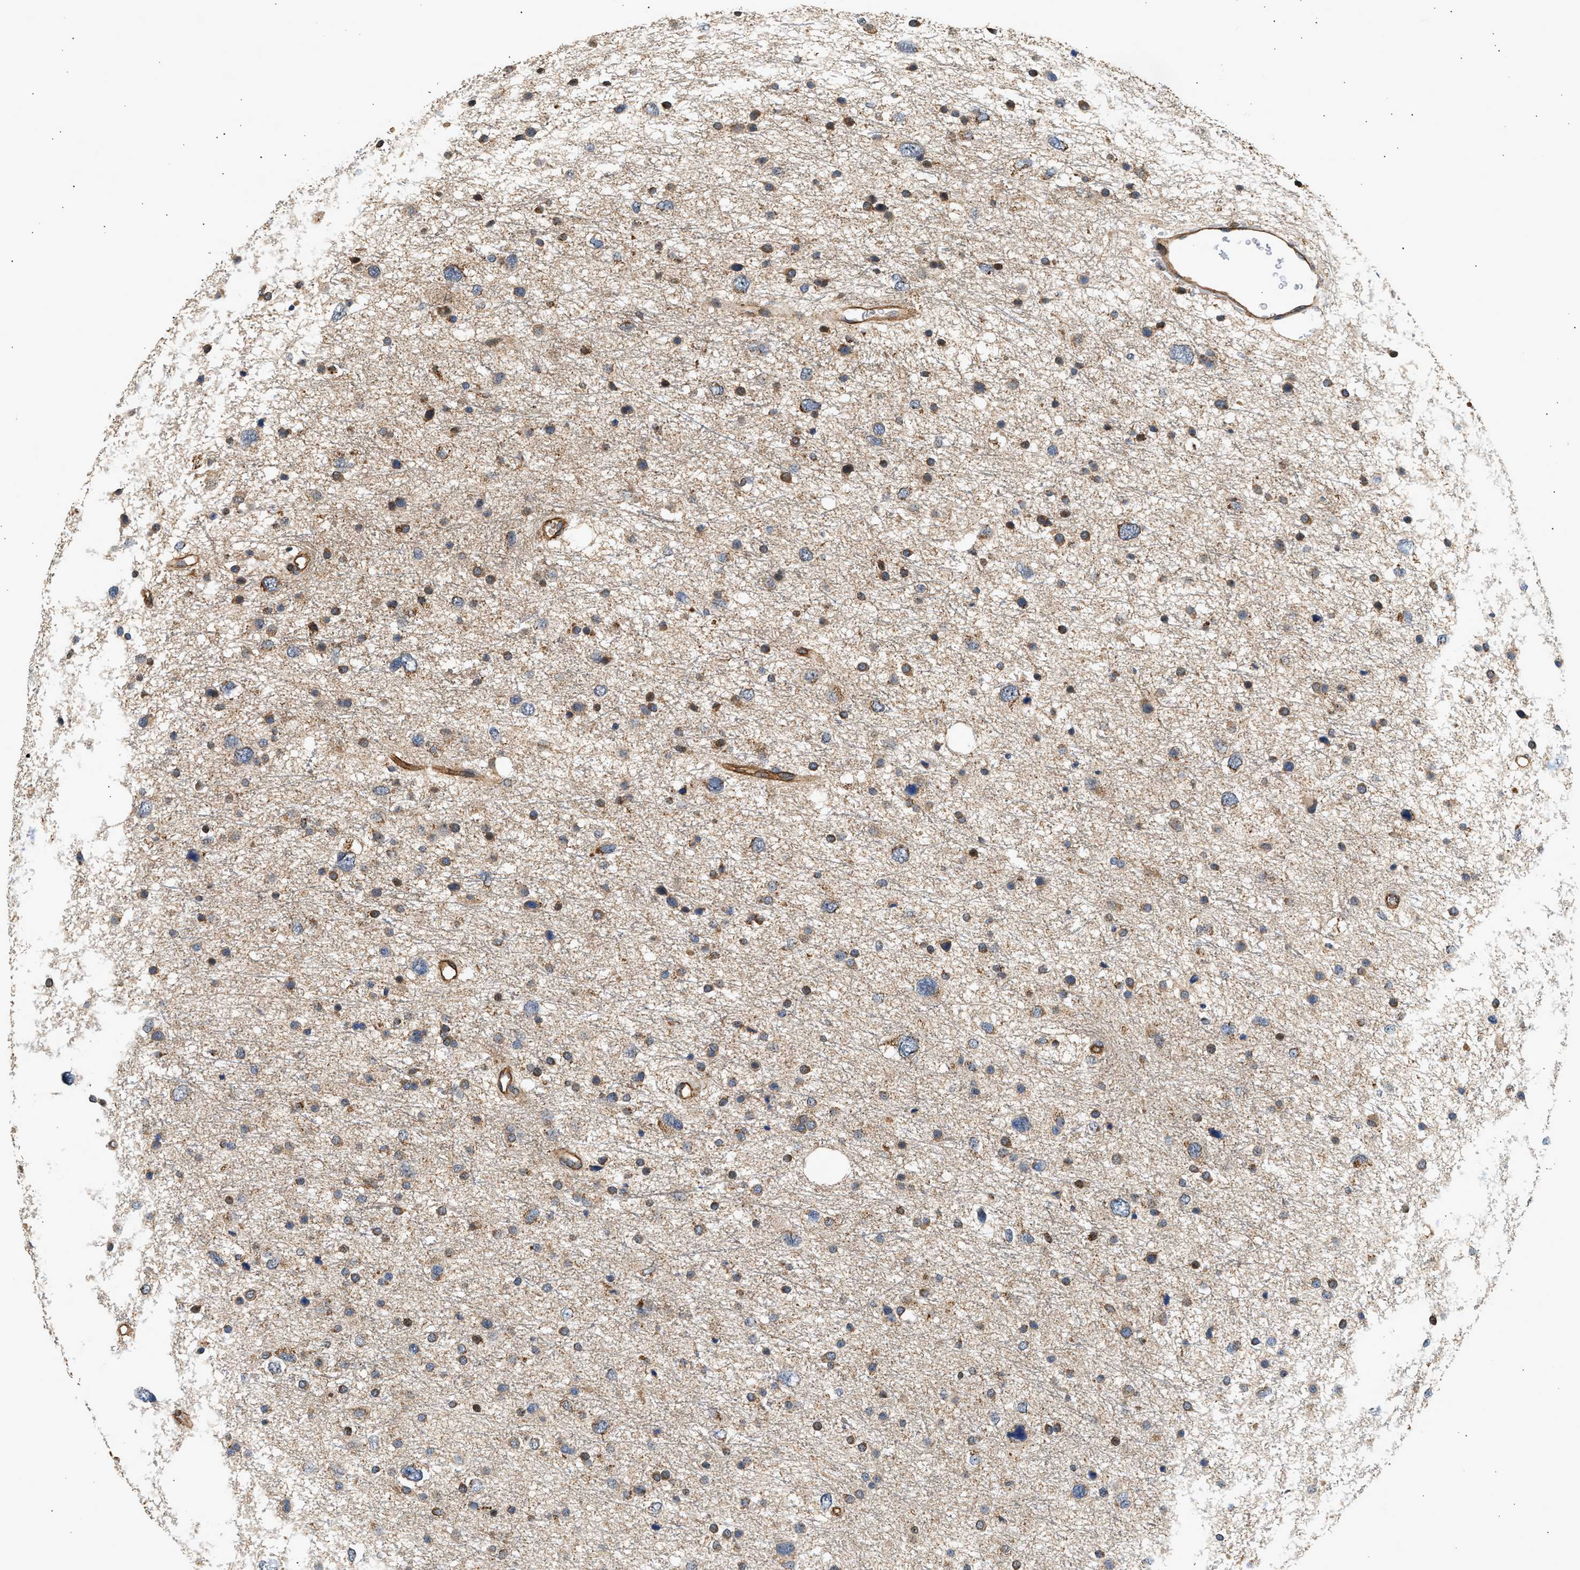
{"staining": {"intensity": "moderate", "quantity": "25%-75%", "location": "cytoplasmic/membranous"}, "tissue": "glioma", "cell_type": "Tumor cells", "image_type": "cancer", "snomed": [{"axis": "morphology", "description": "Glioma, malignant, Low grade"}, {"axis": "topography", "description": "Brain"}], "caption": "DAB immunohistochemical staining of malignant glioma (low-grade) demonstrates moderate cytoplasmic/membranous protein positivity in about 25%-75% of tumor cells. The staining was performed using DAB (3,3'-diaminobenzidine), with brown indicating positive protein expression. Nuclei are stained blue with hematoxylin.", "gene": "DUSP14", "patient": {"sex": "female", "age": 37}}